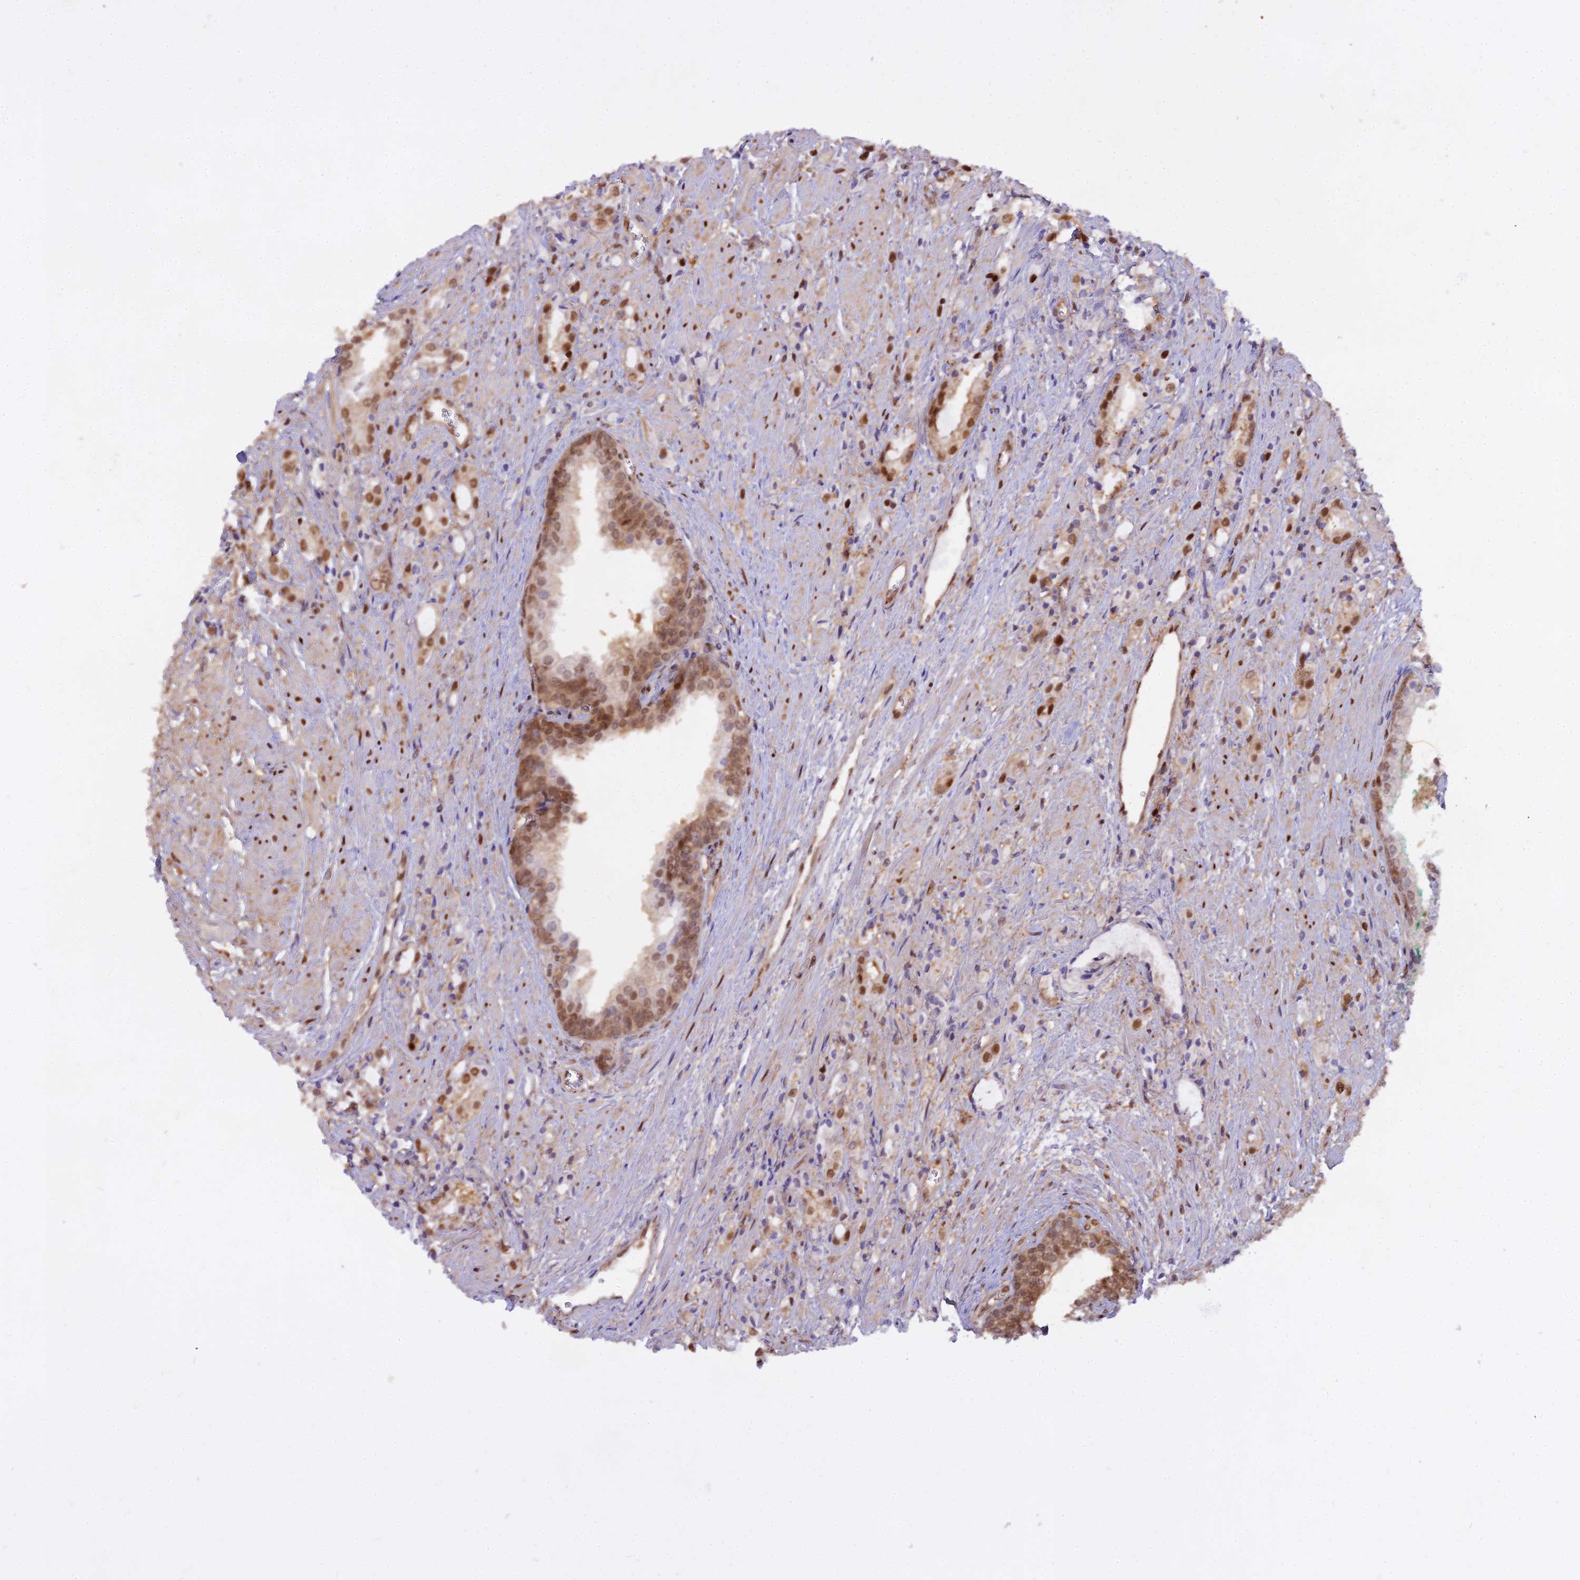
{"staining": {"intensity": "moderate", "quantity": ">75%", "location": "nuclear"}, "tissue": "prostate cancer", "cell_type": "Tumor cells", "image_type": "cancer", "snomed": [{"axis": "morphology", "description": "Adenocarcinoma, High grade"}, {"axis": "topography", "description": "Prostate"}], "caption": "Approximately >75% of tumor cells in prostate cancer reveal moderate nuclear protein staining as visualized by brown immunohistochemical staining.", "gene": "NPEPL1", "patient": {"sex": "male", "age": 50}}